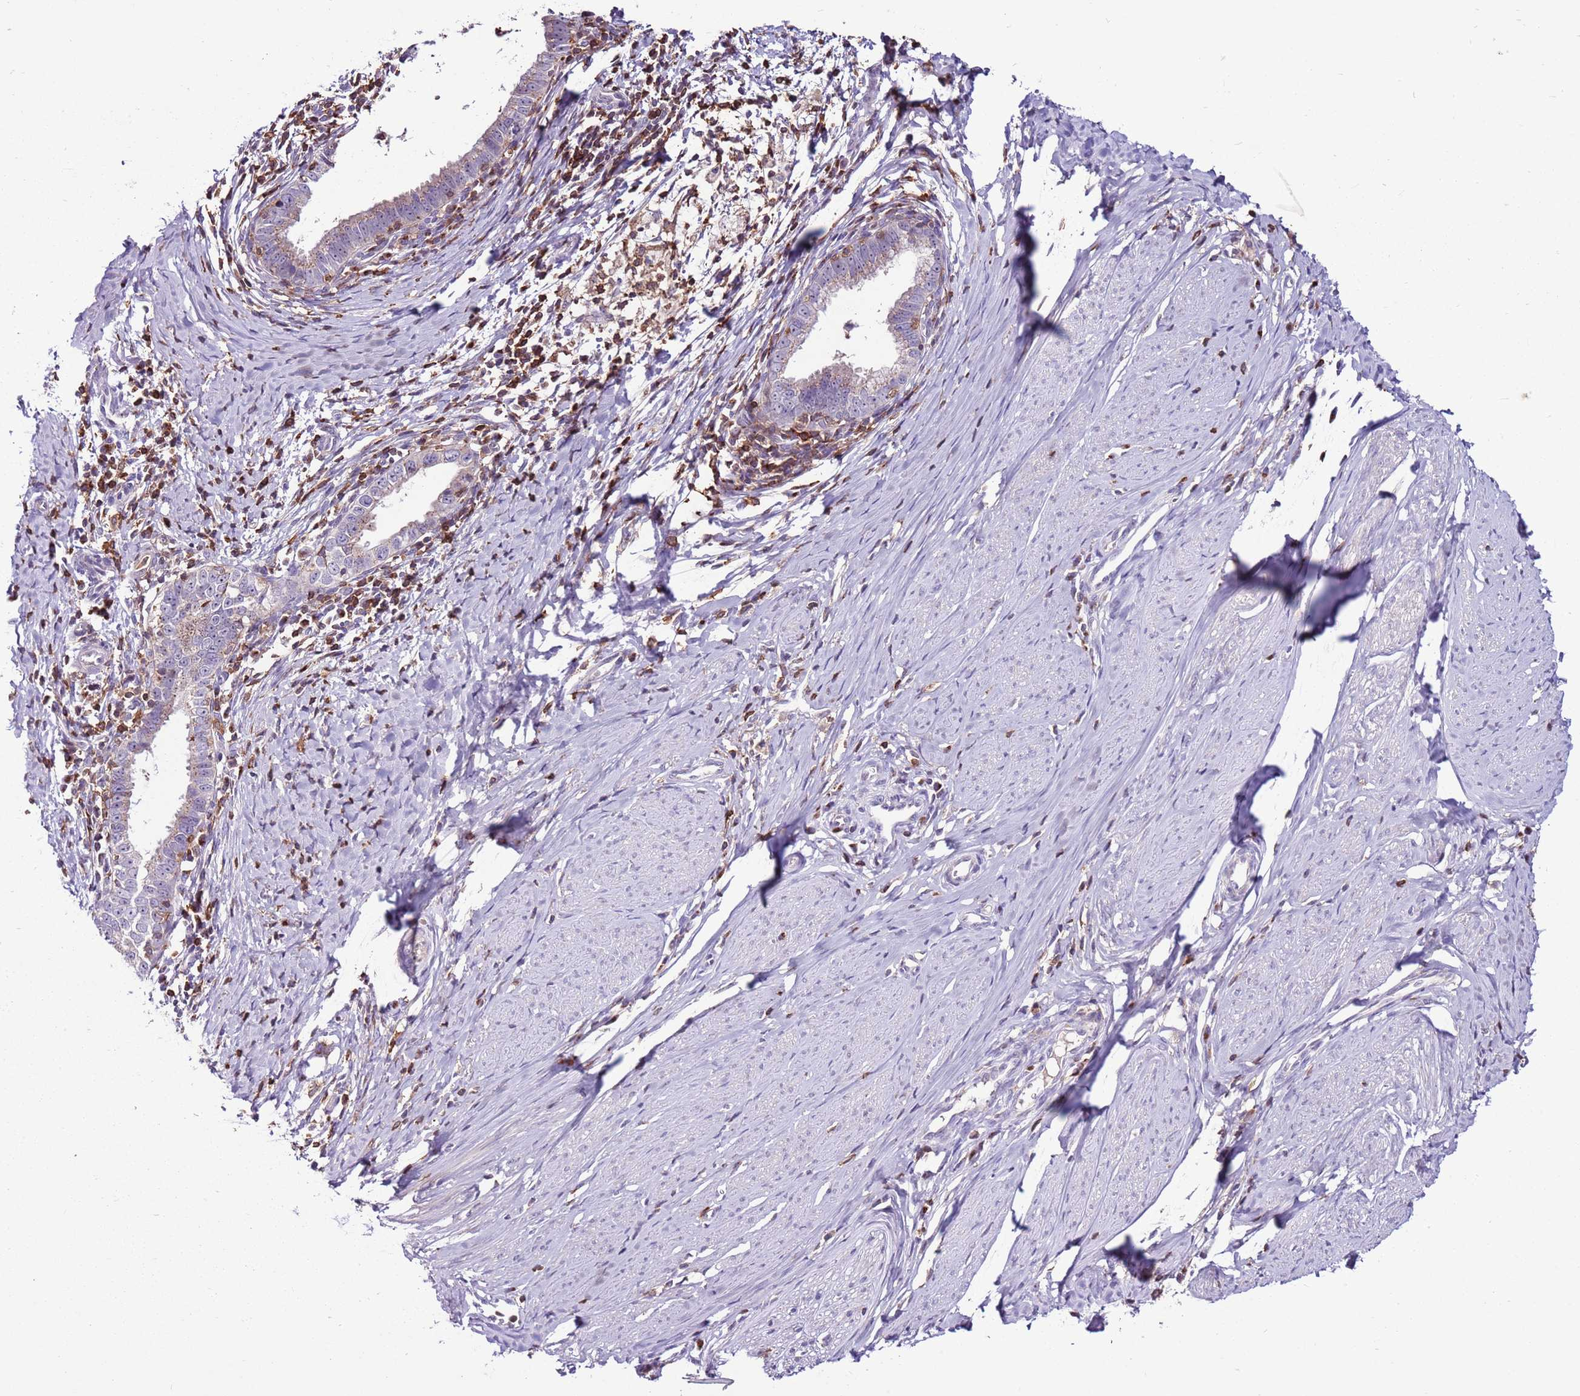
{"staining": {"intensity": "weak", "quantity": "25%-75%", "location": "cytoplasmic/membranous"}, "tissue": "cervical cancer", "cell_type": "Tumor cells", "image_type": "cancer", "snomed": [{"axis": "morphology", "description": "Adenocarcinoma, NOS"}, {"axis": "topography", "description": "Cervix"}], "caption": "Human adenocarcinoma (cervical) stained with a brown dye exhibits weak cytoplasmic/membranous positive staining in about 25%-75% of tumor cells.", "gene": "ZSWIM1", "patient": {"sex": "female", "age": 36}}